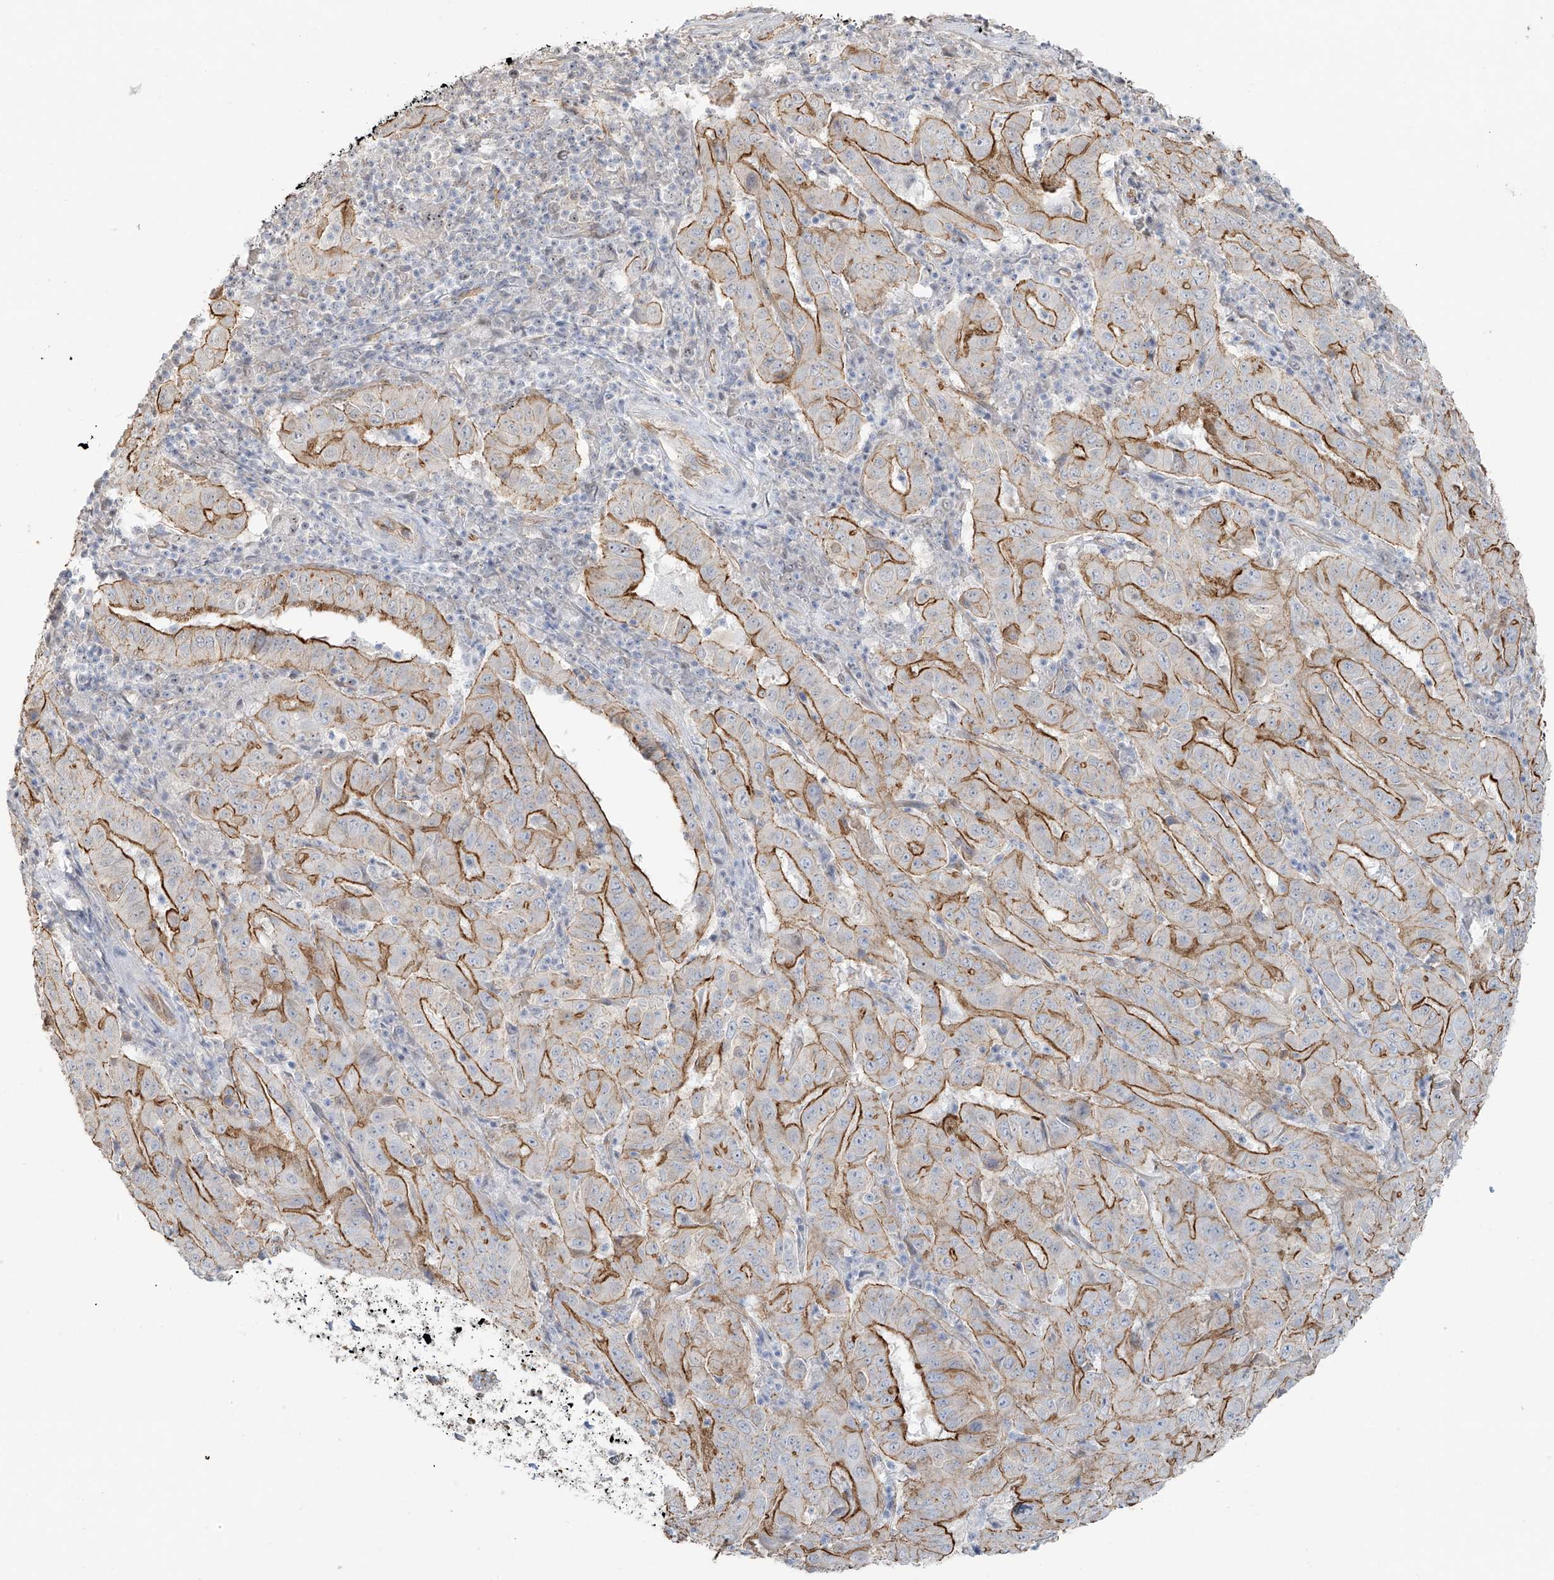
{"staining": {"intensity": "strong", "quantity": "25%-75%", "location": "cytoplasmic/membranous"}, "tissue": "pancreatic cancer", "cell_type": "Tumor cells", "image_type": "cancer", "snomed": [{"axis": "morphology", "description": "Adenocarcinoma, NOS"}, {"axis": "topography", "description": "Pancreas"}], "caption": "Immunohistochemical staining of human pancreatic cancer exhibits strong cytoplasmic/membranous protein expression in about 25%-75% of tumor cells.", "gene": "TUBE1", "patient": {"sex": "male", "age": 63}}